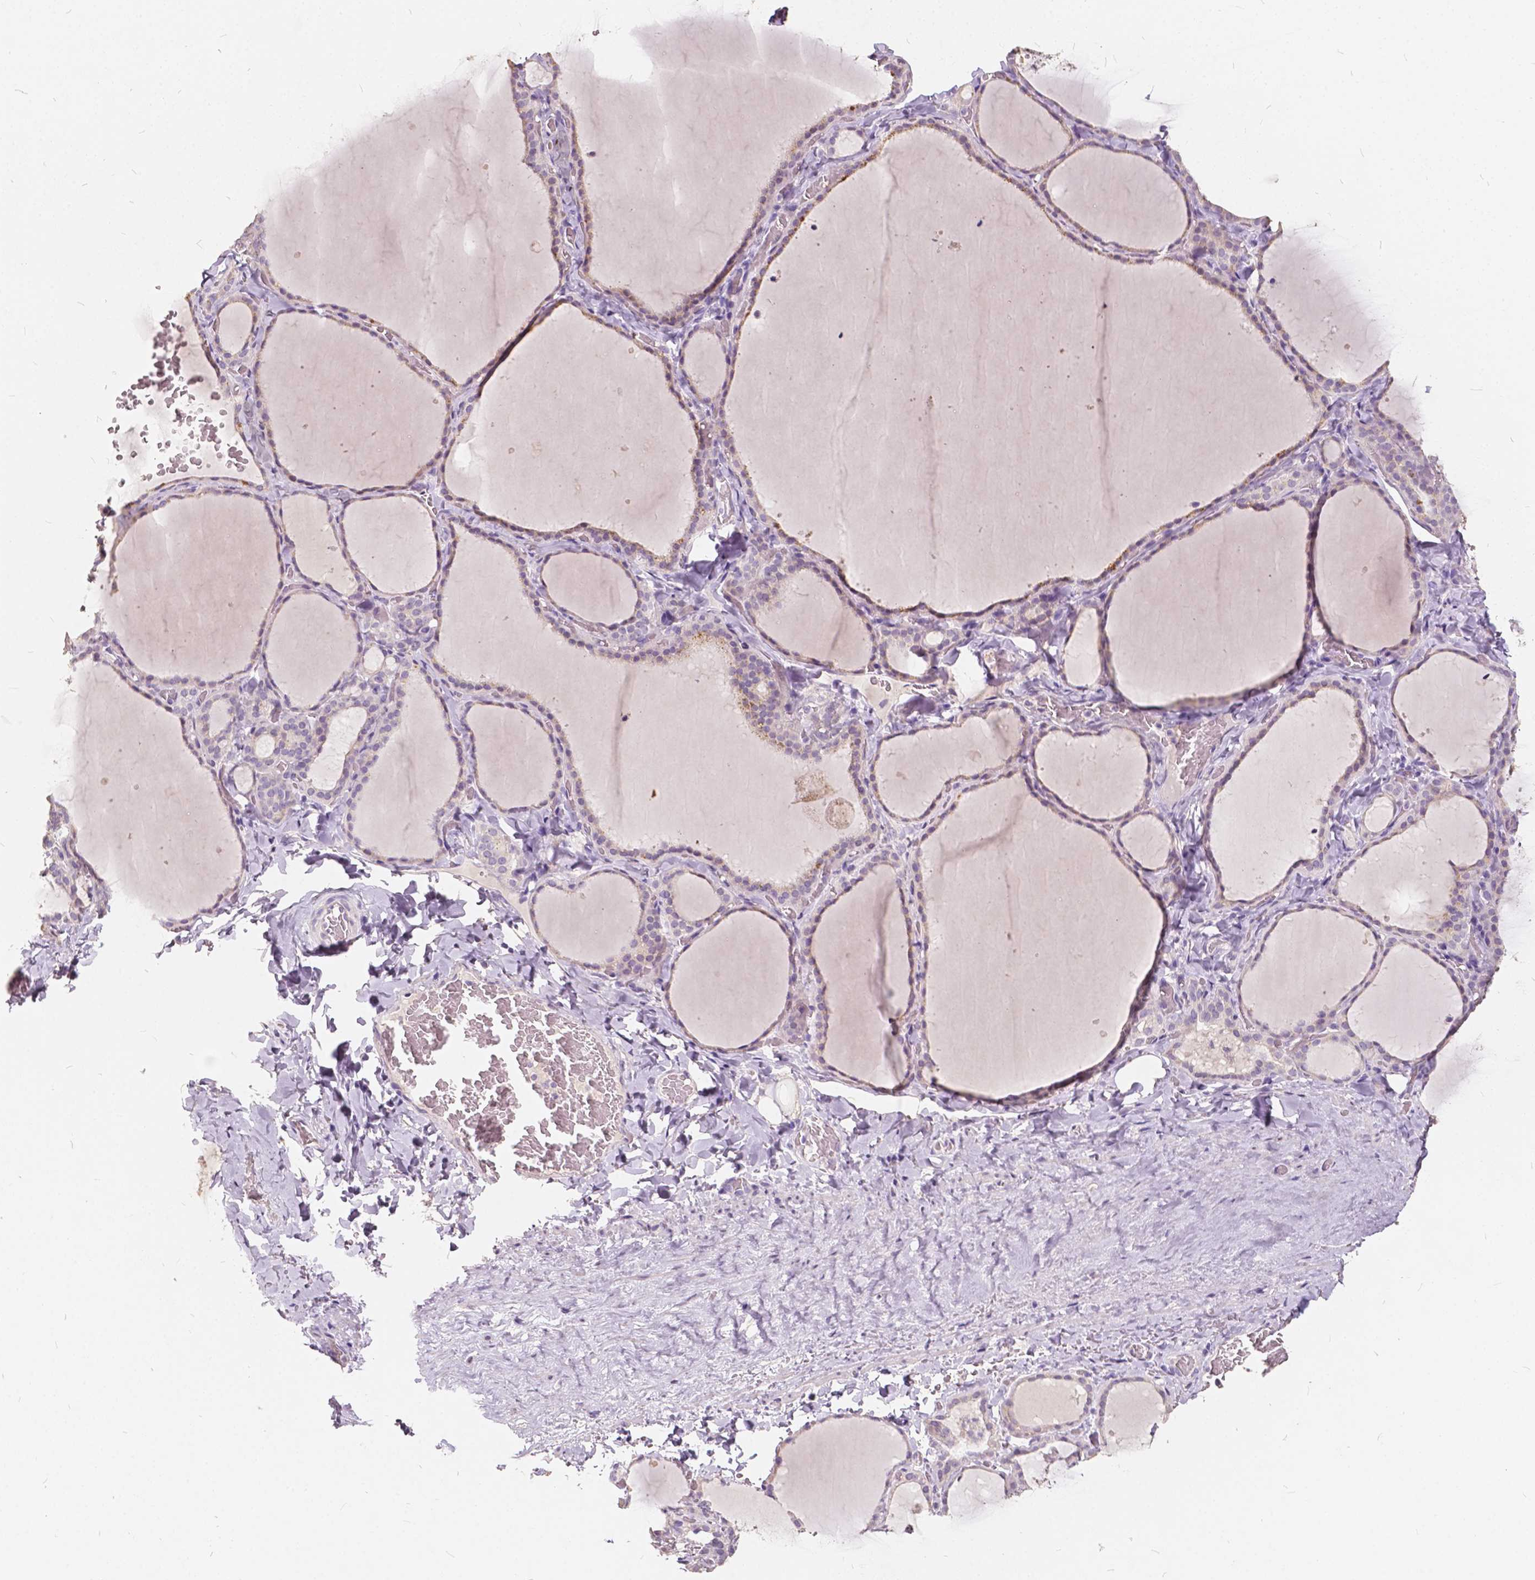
{"staining": {"intensity": "weak", "quantity": "25%-75%", "location": "cytoplasmic/membranous"}, "tissue": "thyroid gland", "cell_type": "Glandular cells", "image_type": "normal", "snomed": [{"axis": "morphology", "description": "Normal tissue, NOS"}, {"axis": "topography", "description": "Thyroid gland"}], "caption": "An IHC image of unremarkable tissue is shown. Protein staining in brown labels weak cytoplasmic/membranous positivity in thyroid gland within glandular cells. (Stains: DAB (3,3'-diaminobenzidine) in brown, nuclei in blue, Microscopy: brightfield microscopy at high magnification).", "gene": "SLC7A8", "patient": {"sex": "female", "age": 22}}